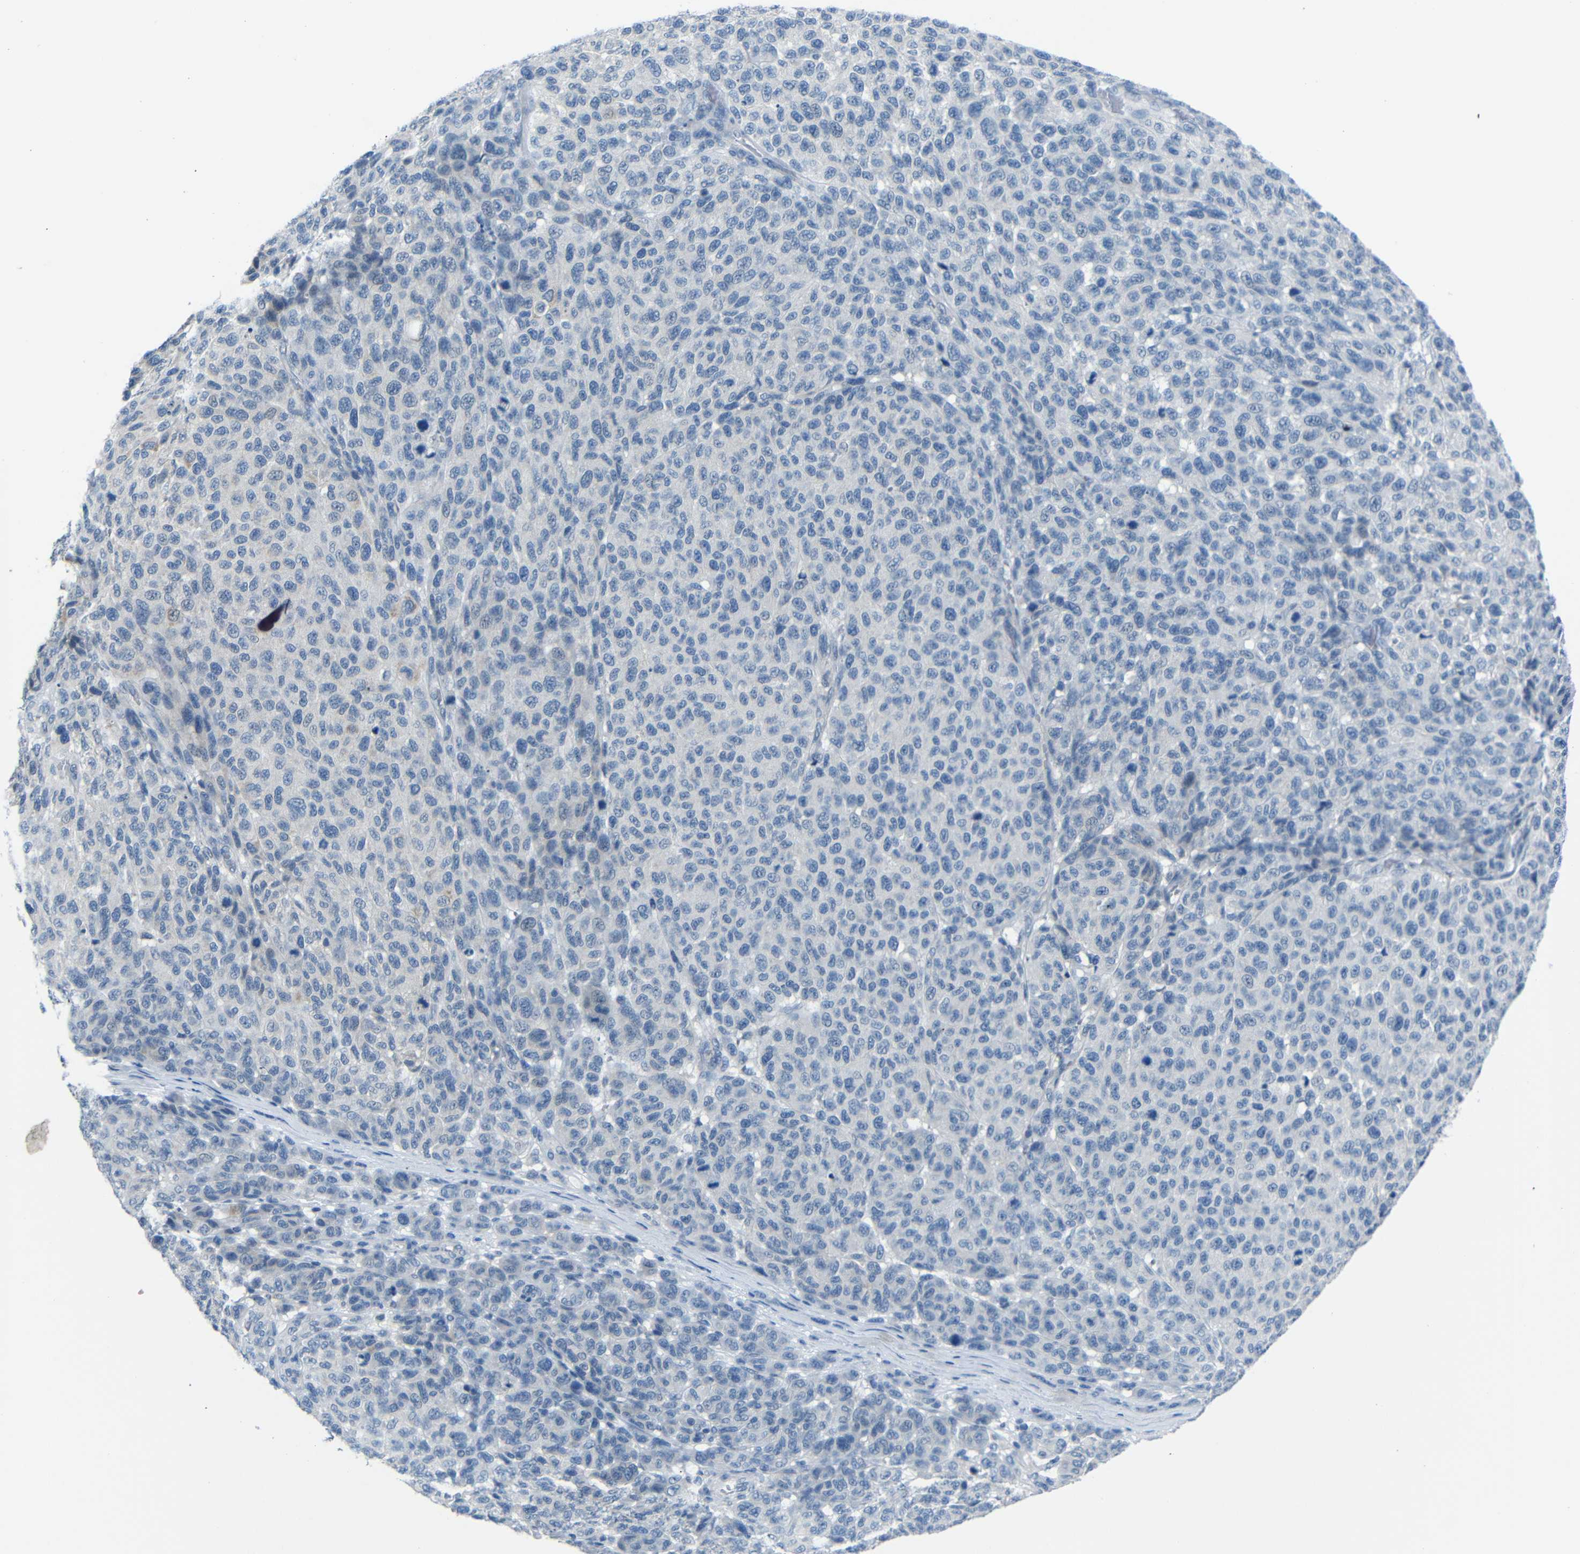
{"staining": {"intensity": "negative", "quantity": "none", "location": "none"}, "tissue": "melanoma", "cell_type": "Tumor cells", "image_type": "cancer", "snomed": [{"axis": "morphology", "description": "Malignant melanoma, NOS"}, {"axis": "topography", "description": "Skin"}], "caption": "This is a image of immunohistochemistry (IHC) staining of malignant melanoma, which shows no expression in tumor cells. (Brightfield microscopy of DAB immunohistochemistry (IHC) at high magnification).", "gene": "ANK3", "patient": {"sex": "male", "age": 59}}